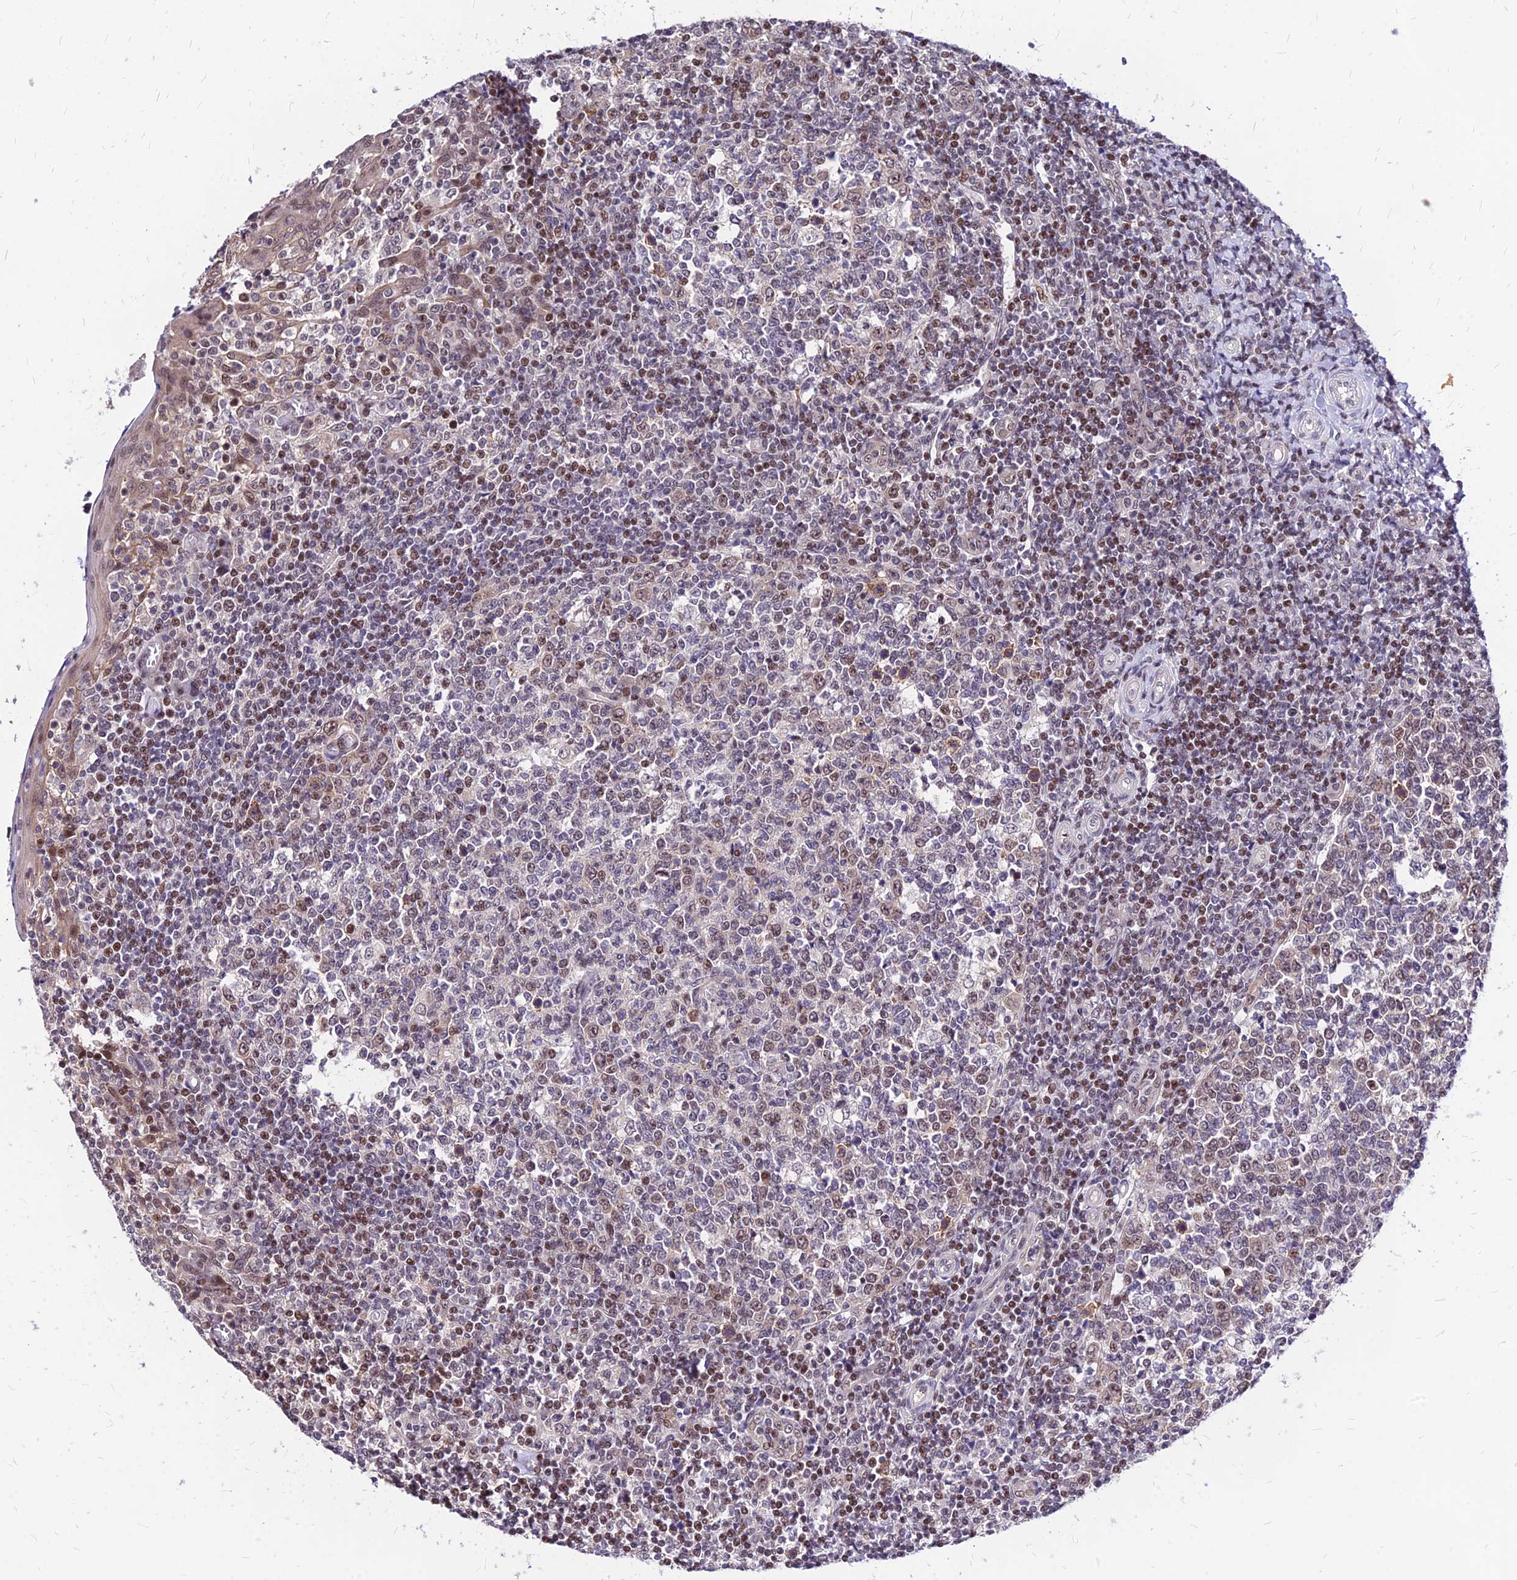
{"staining": {"intensity": "moderate", "quantity": "<25%", "location": "nuclear"}, "tissue": "tonsil", "cell_type": "Germinal center cells", "image_type": "normal", "snomed": [{"axis": "morphology", "description": "Normal tissue, NOS"}, {"axis": "topography", "description": "Tonsil"}], "caption": "Moderate nuclear staining is identified in approximately <25% of germinal center cells in benign tonsil.", "gene": "DDX55", "patient": {"sex": "female", "age": 19}}